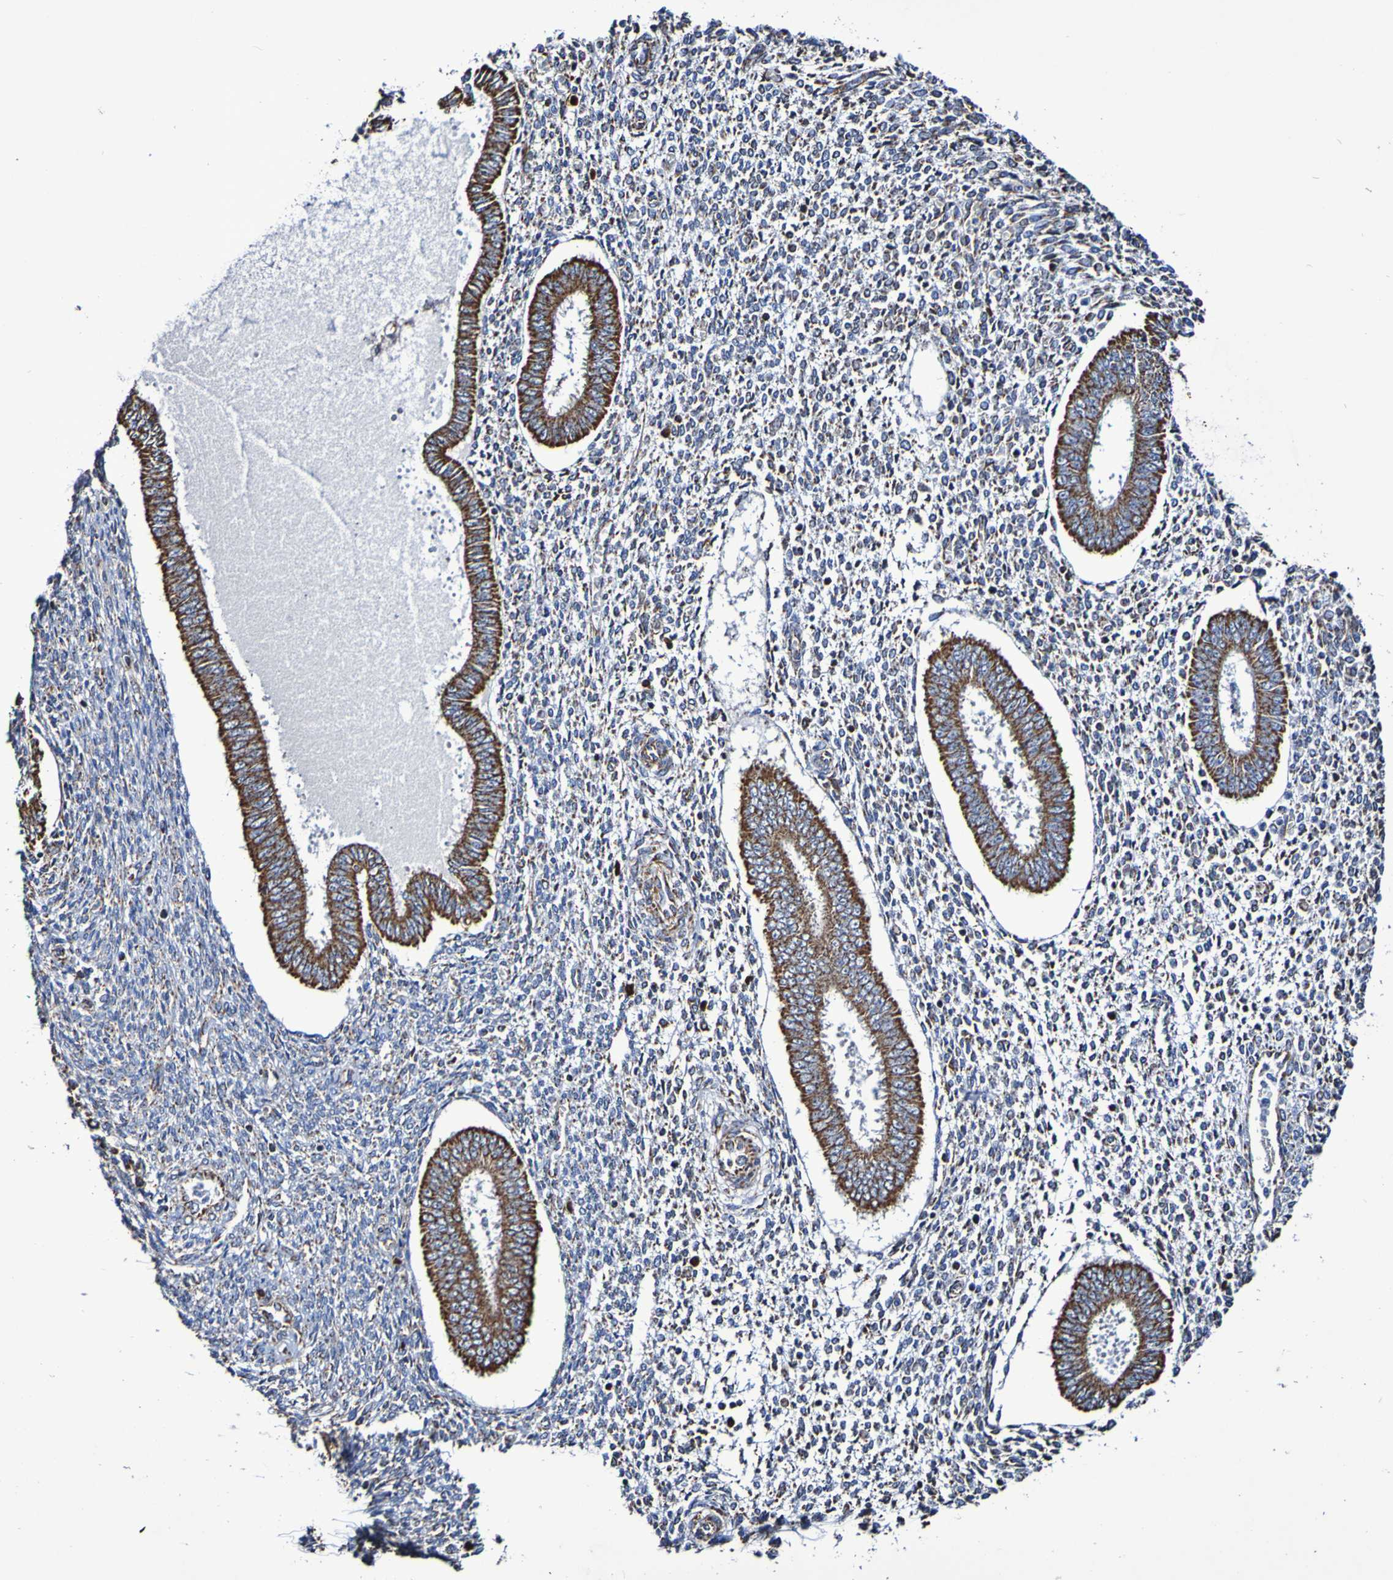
{"staining": {"intensity": "negative", "quantity": "none", "location": "none"}, "tissue": "endometrium", "cell_type": "Cells in endometrial stroma", "image_type": "normal", "snomed": [{"axis": "morphology", "description": "Normal tissue, NOS"}, {"axis": "topography", "description": "Endometrium"}], "caption": "An IHC photomicrograph of normal endometrium is shown. There is no staining in cells in endometrial stroma of endometrium. (Stains: DAB (3,3'-diaminobenzidine) immunohistochemistry (IHC) with hematoxylin counter stain, Microscopy: brightfield microscopy at high magnification).", "gene": "IL18R1", "patient": {"sex": "female", "age": 35}}